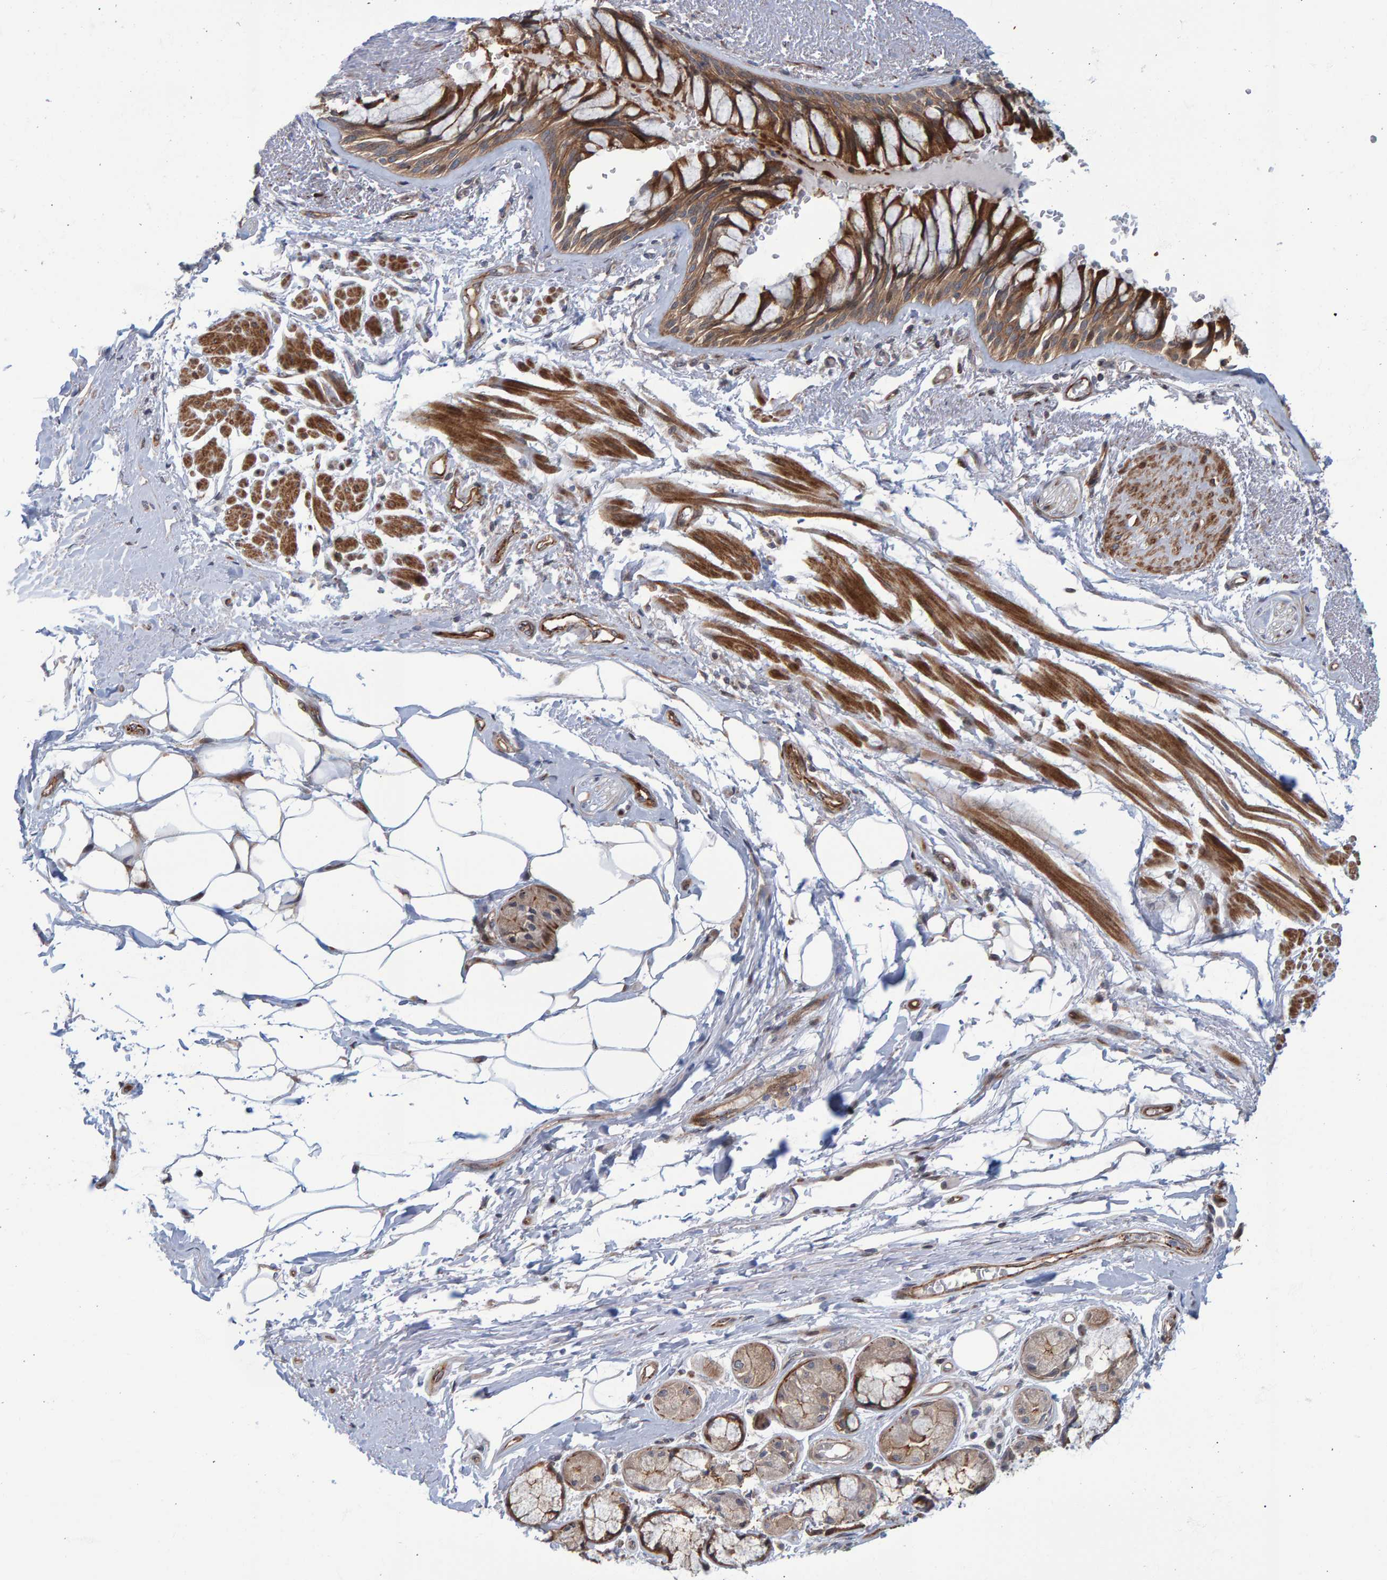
{"staining": {"intensity": "strong", "quantity": ">75%", "location": "cytoplasmic/membranous"}, "tissue": "bronchus", "cell_type": "Respiratory epithelial cells", "image_type": "normal", "snomed": [{"axis": "morphology", "description": "Normal tissue, NOS"}, {"axis": "topography", "description": "Bronchus"}], "caption": "Protein expression analysis of normal bronchus exhibits strong cytoplasmic/membranous staining in about >75% of respiratory epithelial cells.", "gene": "LRBA", "patient": {"sex": "male", "age": 66}}